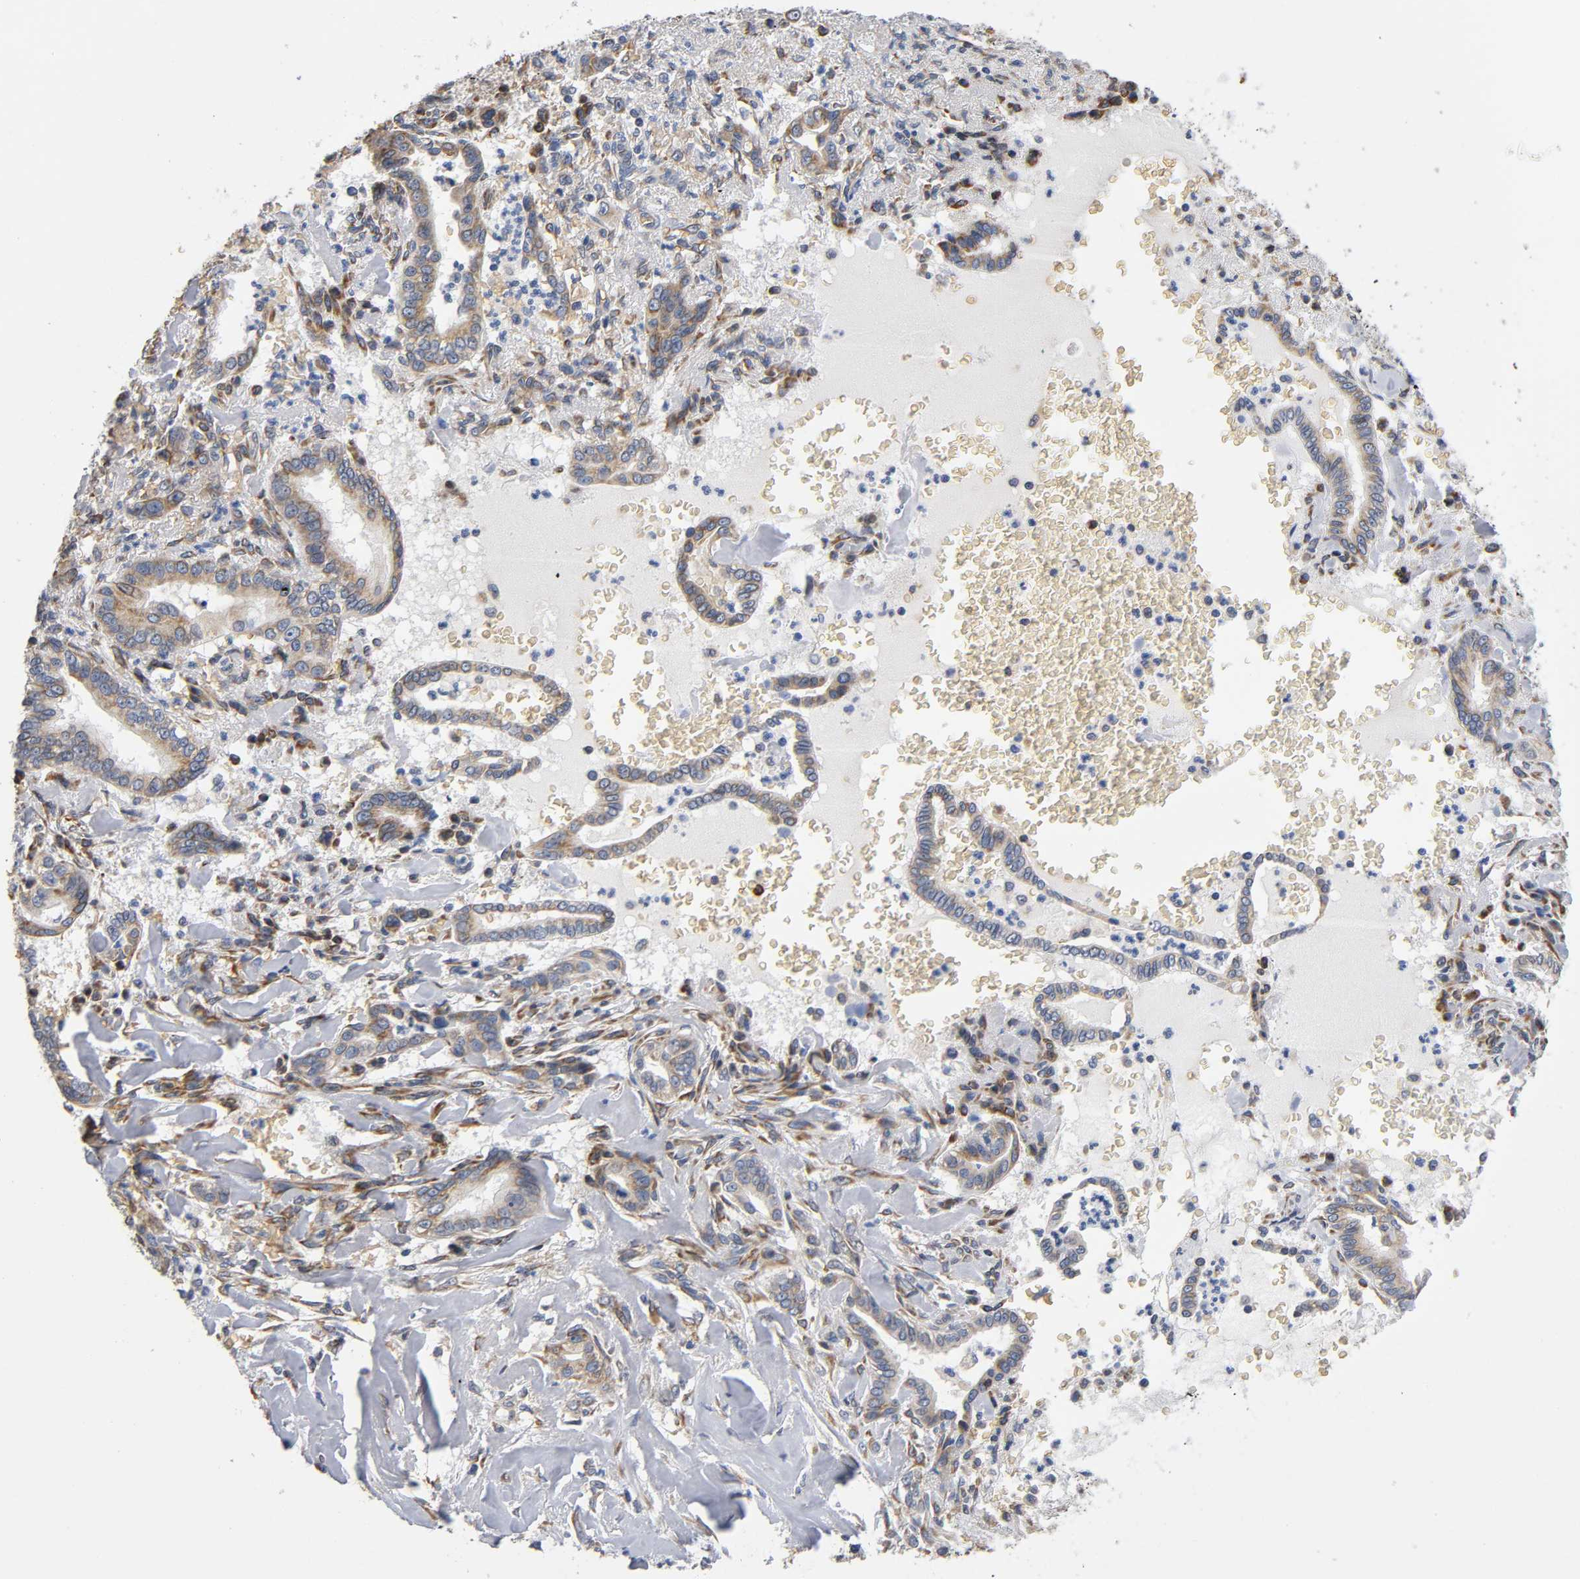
{"staining": {"intensity": "weak", "quantity": ">75%", "location": "cytoplasmic/membranous"}, "tissue": "liver cancer", "cell_type": "Tumor cells", "image_type": "cancer", "snomed": [{"axis": "morphology", "description": "Cholangiocarcinoma"}, {"axis": "topography", "description": "Liver"}], "caption": "Cholangiocarcinoma (liver) stained with a protein marker demonstrates weak staining in tumor cells.", "gene": "UCKL1", "patient": {"sex": "female", "age": 67}}